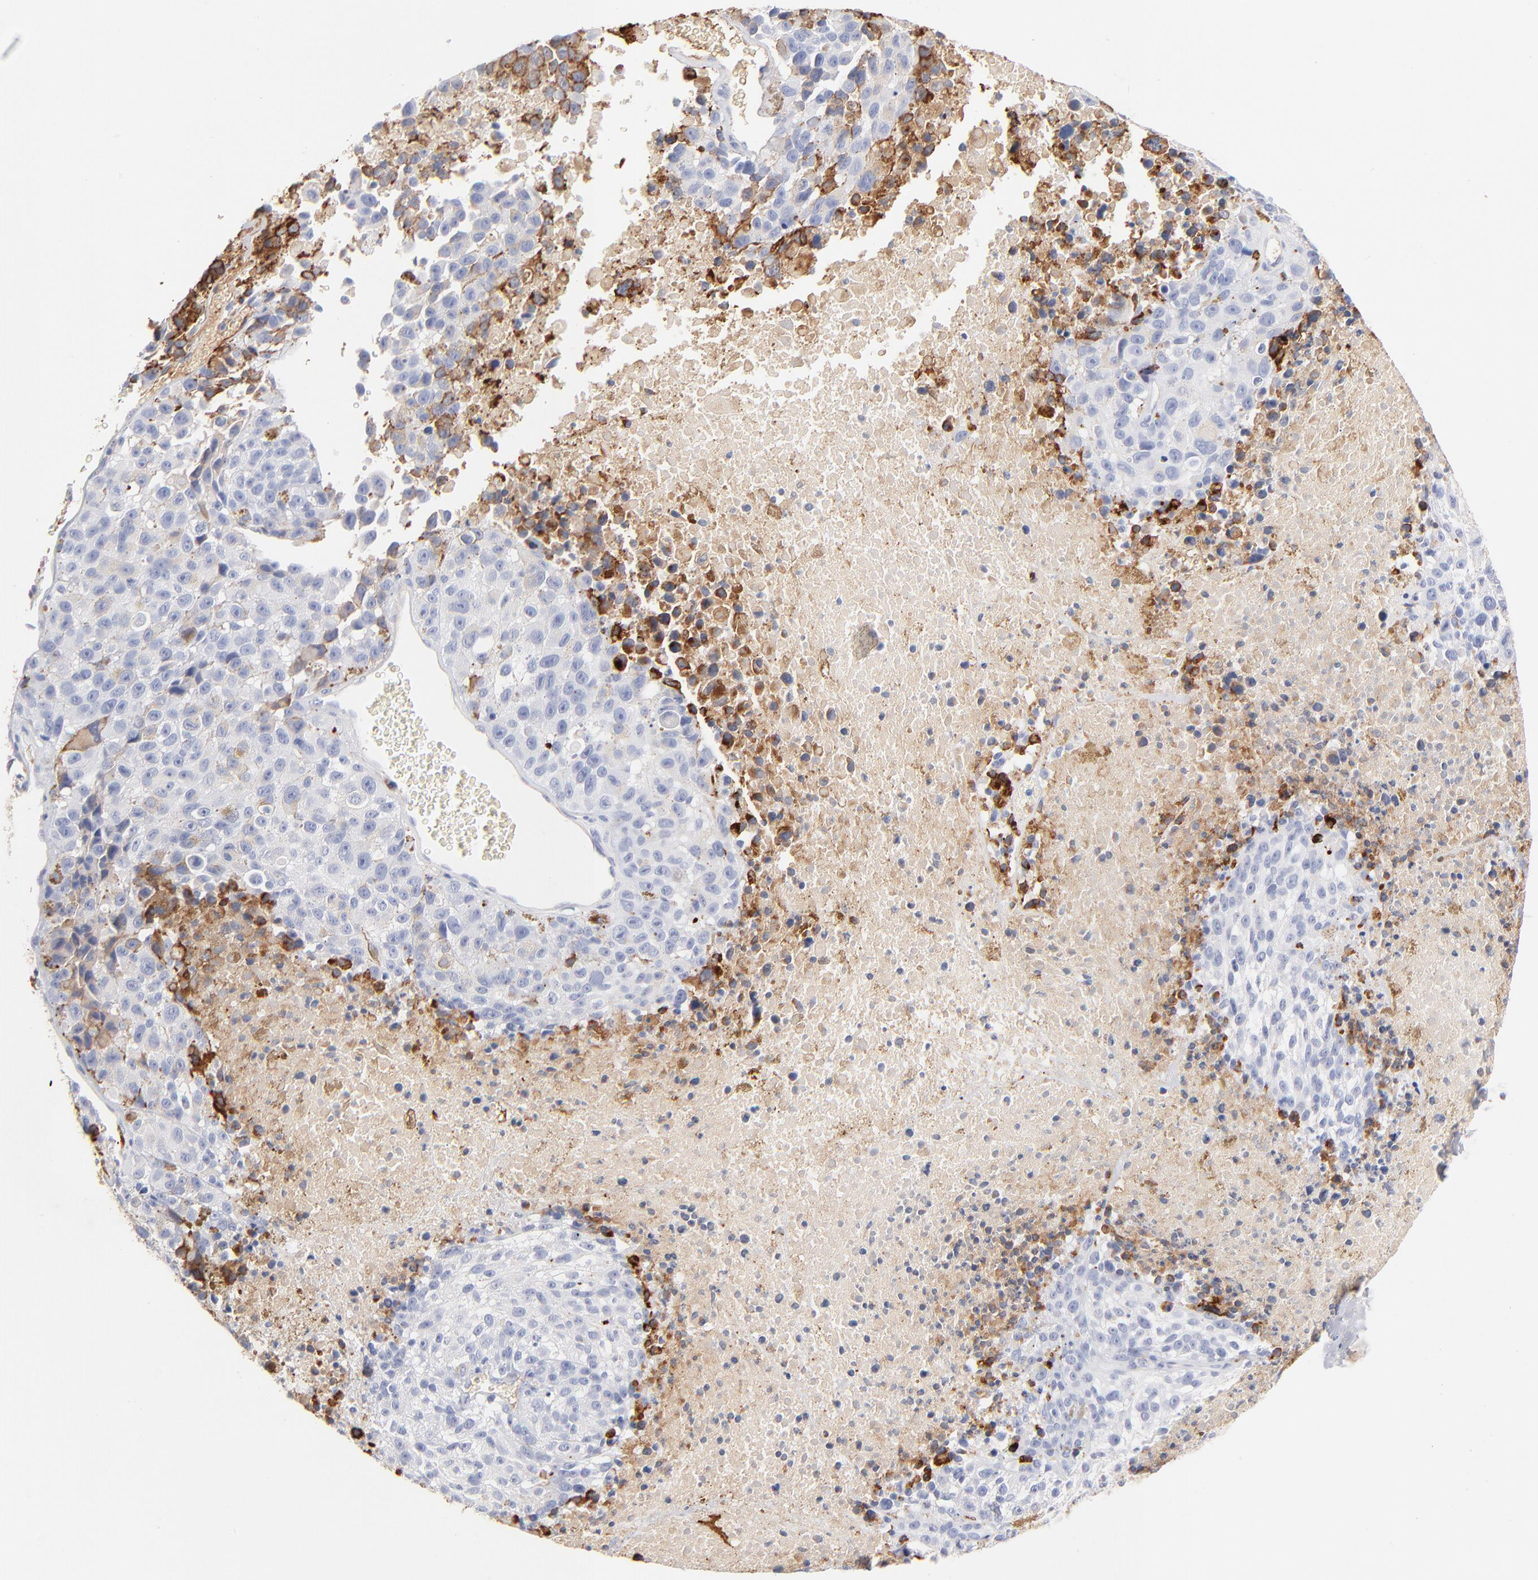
{"staining": {"intensity": "negative", "quantity": "none", "location": "none"}, "tissue": "melanoma", "cell_type": "Tumor cells", "image_type": "cancer", "snomed": [{"axis": "morphology", "description": "Malignant melanoma, Metastatic site"}, {"axis": "topography", "description": "Cerebral cortex"}], "caption": "This photomicrograph is of malignant melanoma (metastatic site) stained with IHC to label a protein in brown with the nuclei are counter-stained blue. There is no positivity in tumor cells.", "gene": "APOH", "patient": {"sex": "female", "age": 52}}